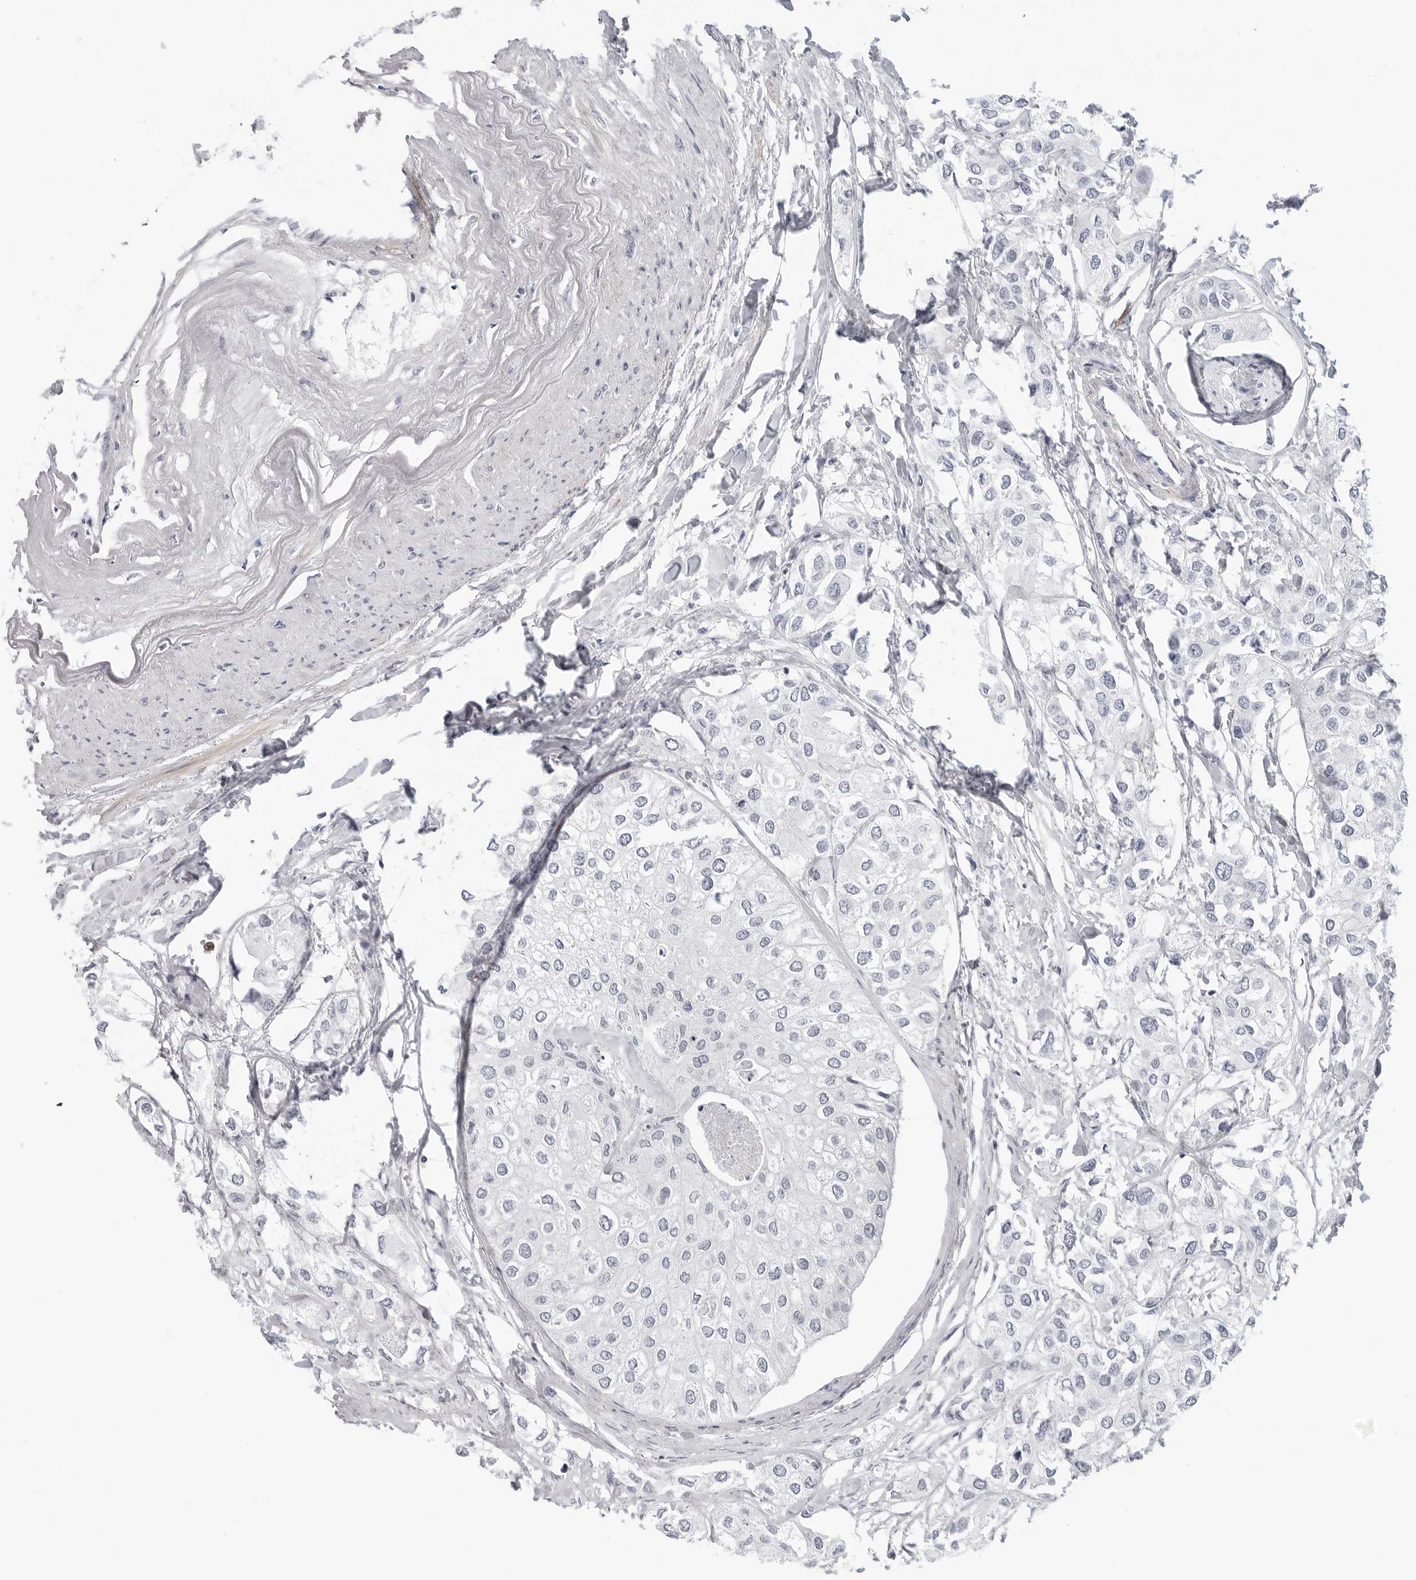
{"staining": {"intensity": "negative", "quantity": "none", "location": "none"}, "tissue": "urothelial cancer", "cell_type": "Tumor cells", "image_type": "cancer", "snomed": [{"axis": "morphology", "description": "Urothelial carcinoma, High grade"}, {"axis": "topography", "description": "Urinary bladder"}], "caption": "Tumor cells show no significant protein staining in urothelial carcinoma (high-grade). (Brightfield microscopy of DAB immunohistochemistry (IHC) at high magnification).", "gene": "STXBP3", "patient": {"sex": "male", "age": 64}}